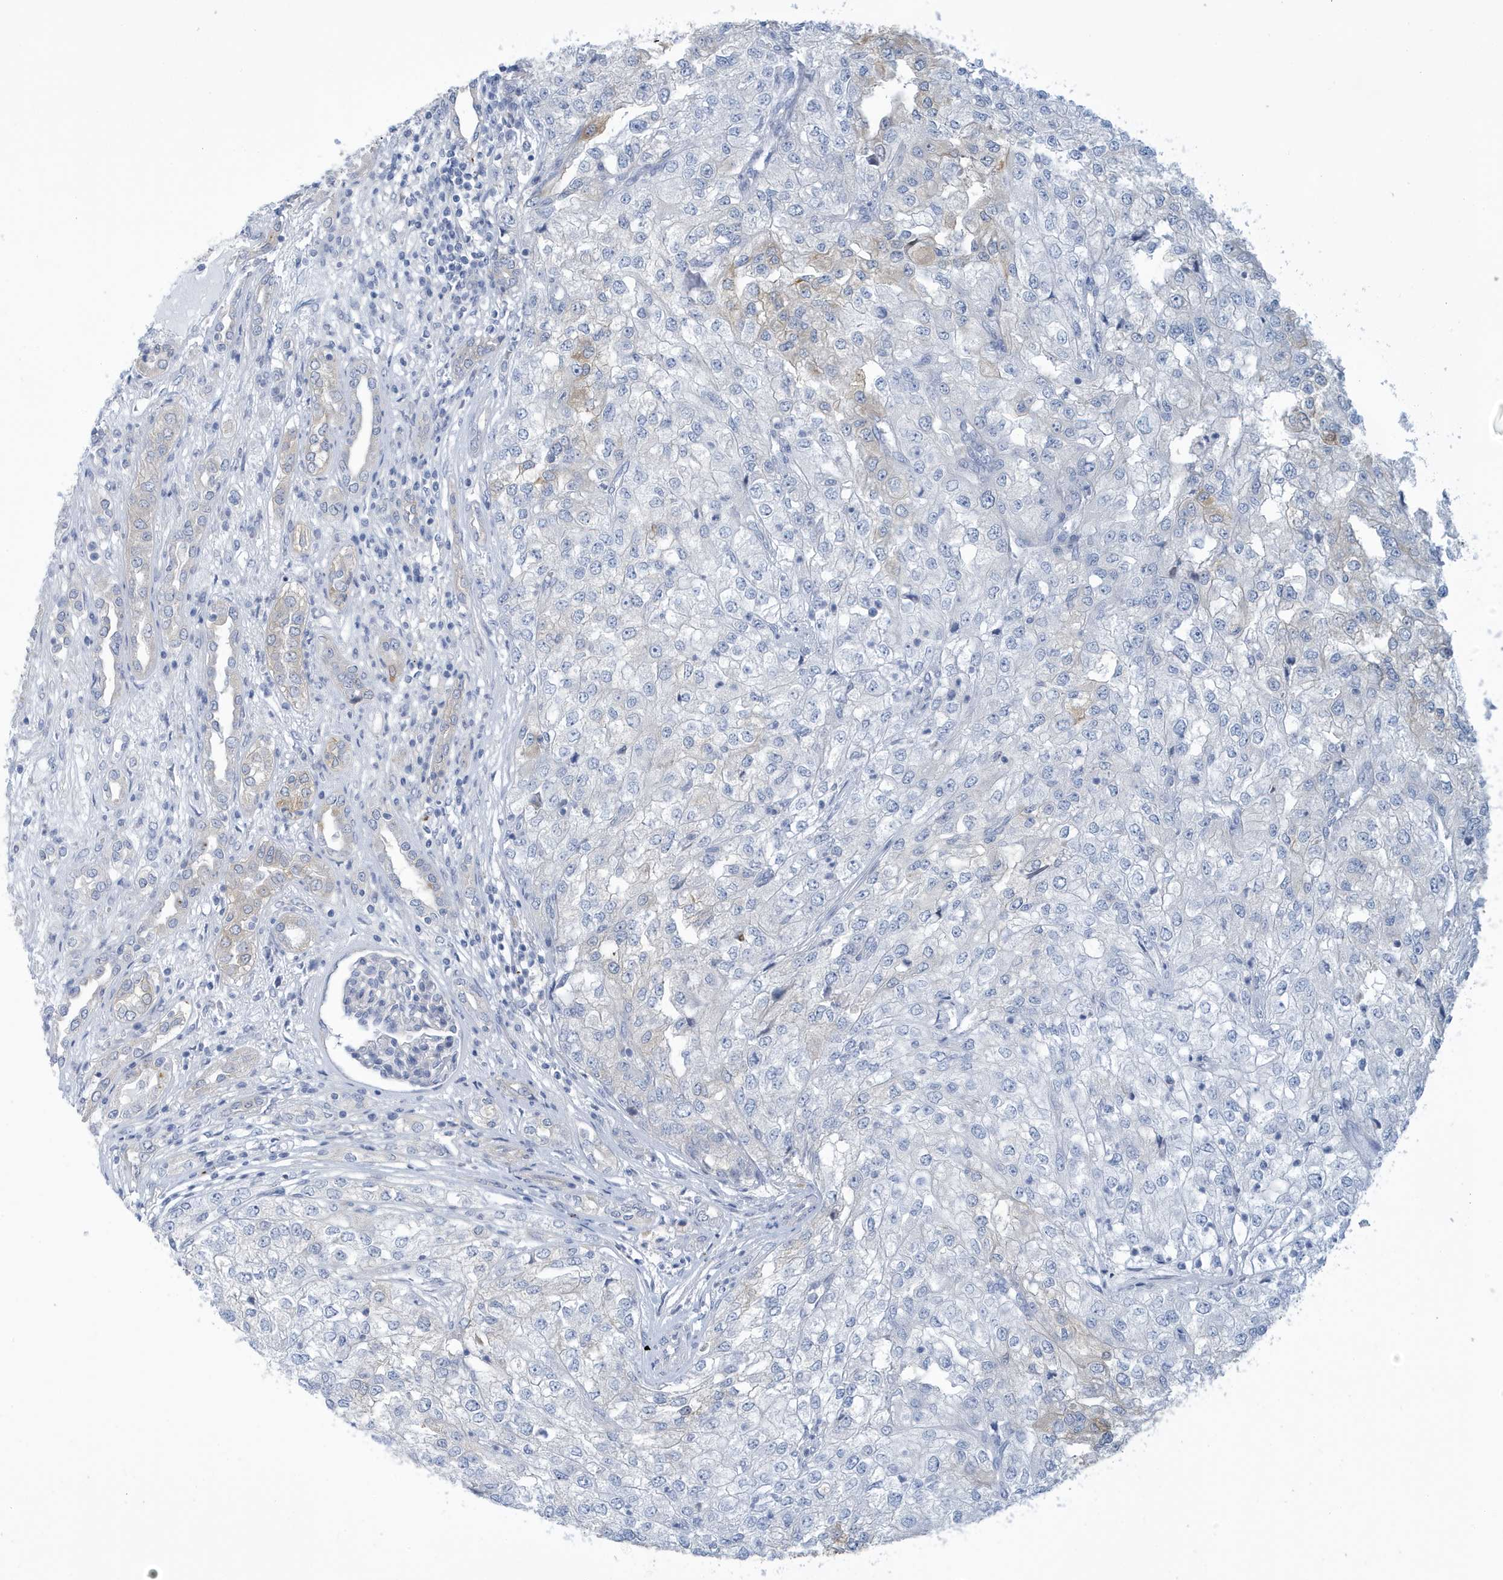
{"staining": {"intensity": "negative", "quantity": "none", "location": "none"}, "tissue": "renal cancer", "cell_type": "Tumor cells", "image_type": "cancer", "snomed": [{"axis": "morphology", "description": "Adenocarcinoma, NOS"}, {"axis": "topography", "description": "Kidney"}], "caption": "DAB (3,3'-diaminobenzidine) immunohistochemical staining of renal adenocarcinoma exhibits no significant positivity in tumor cells. (DAB (3,3'-diaminobenzidine) IHC visualized using brightfield microscopy, high magnification).", "gene": "VTA1", "patient": {"sex": "female", "age": 54}}